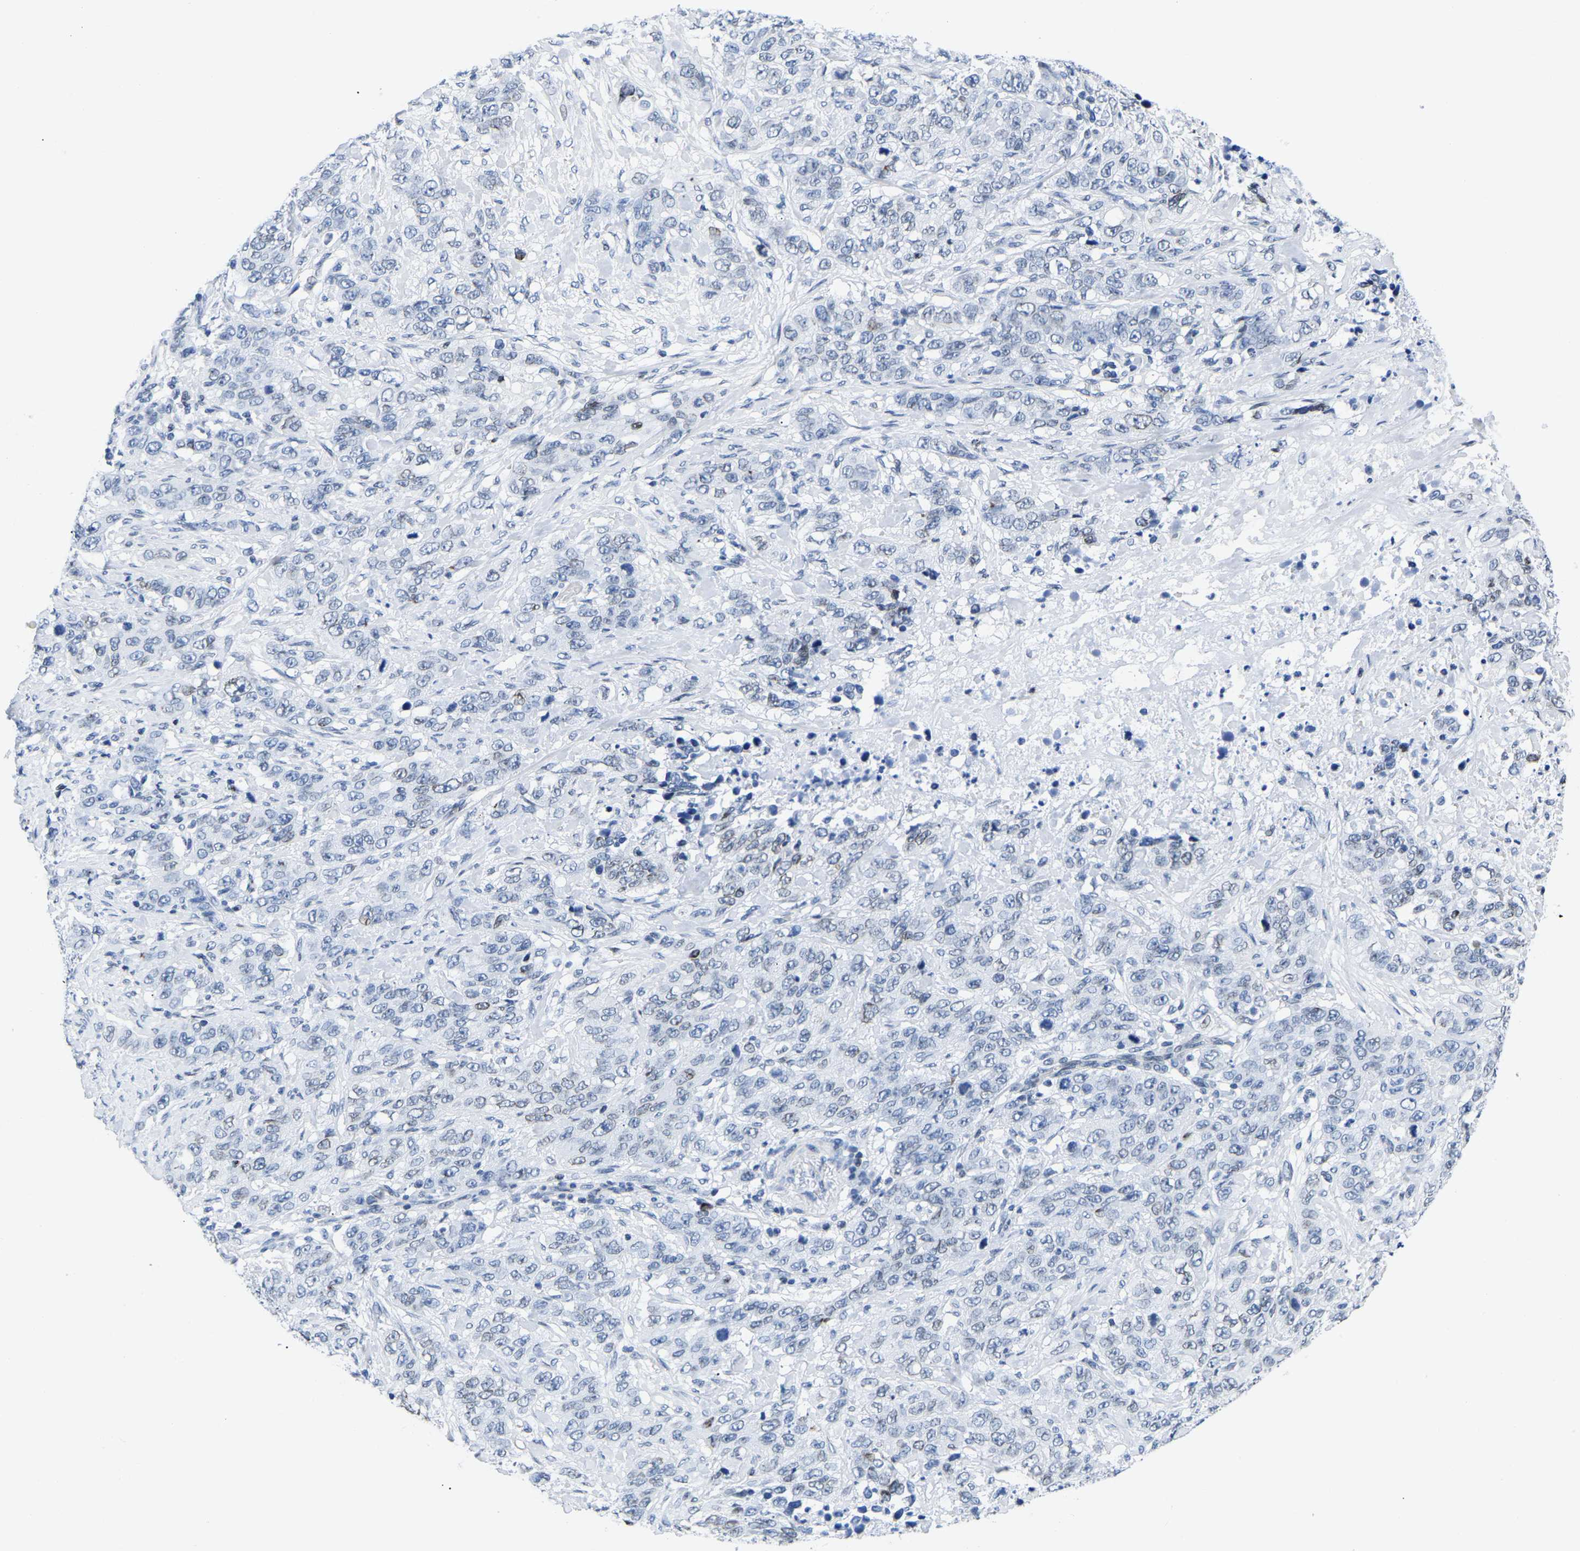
{"staining": {"intensity": "weak", "quantity": "<25%", "location": "nuclear"}, "tissue": "stomach cancer", "cell_type": "Tumor cells", "image_type": "cancer", "snomed": [{"axis": "morphology", "description": "Adenocarcinoma, NOS"}, {"axis": "topography", "description": "Stomach"}], "caption": "High magnification brightfield microscopy of adenocarcinoma (stomach) stained with DAB (brown) and counterstained with hematoxylin (blue): tumor cells show no significant positivity.", "gene": "UPK3A", "patient": {"sex": "male", "age": 48}}